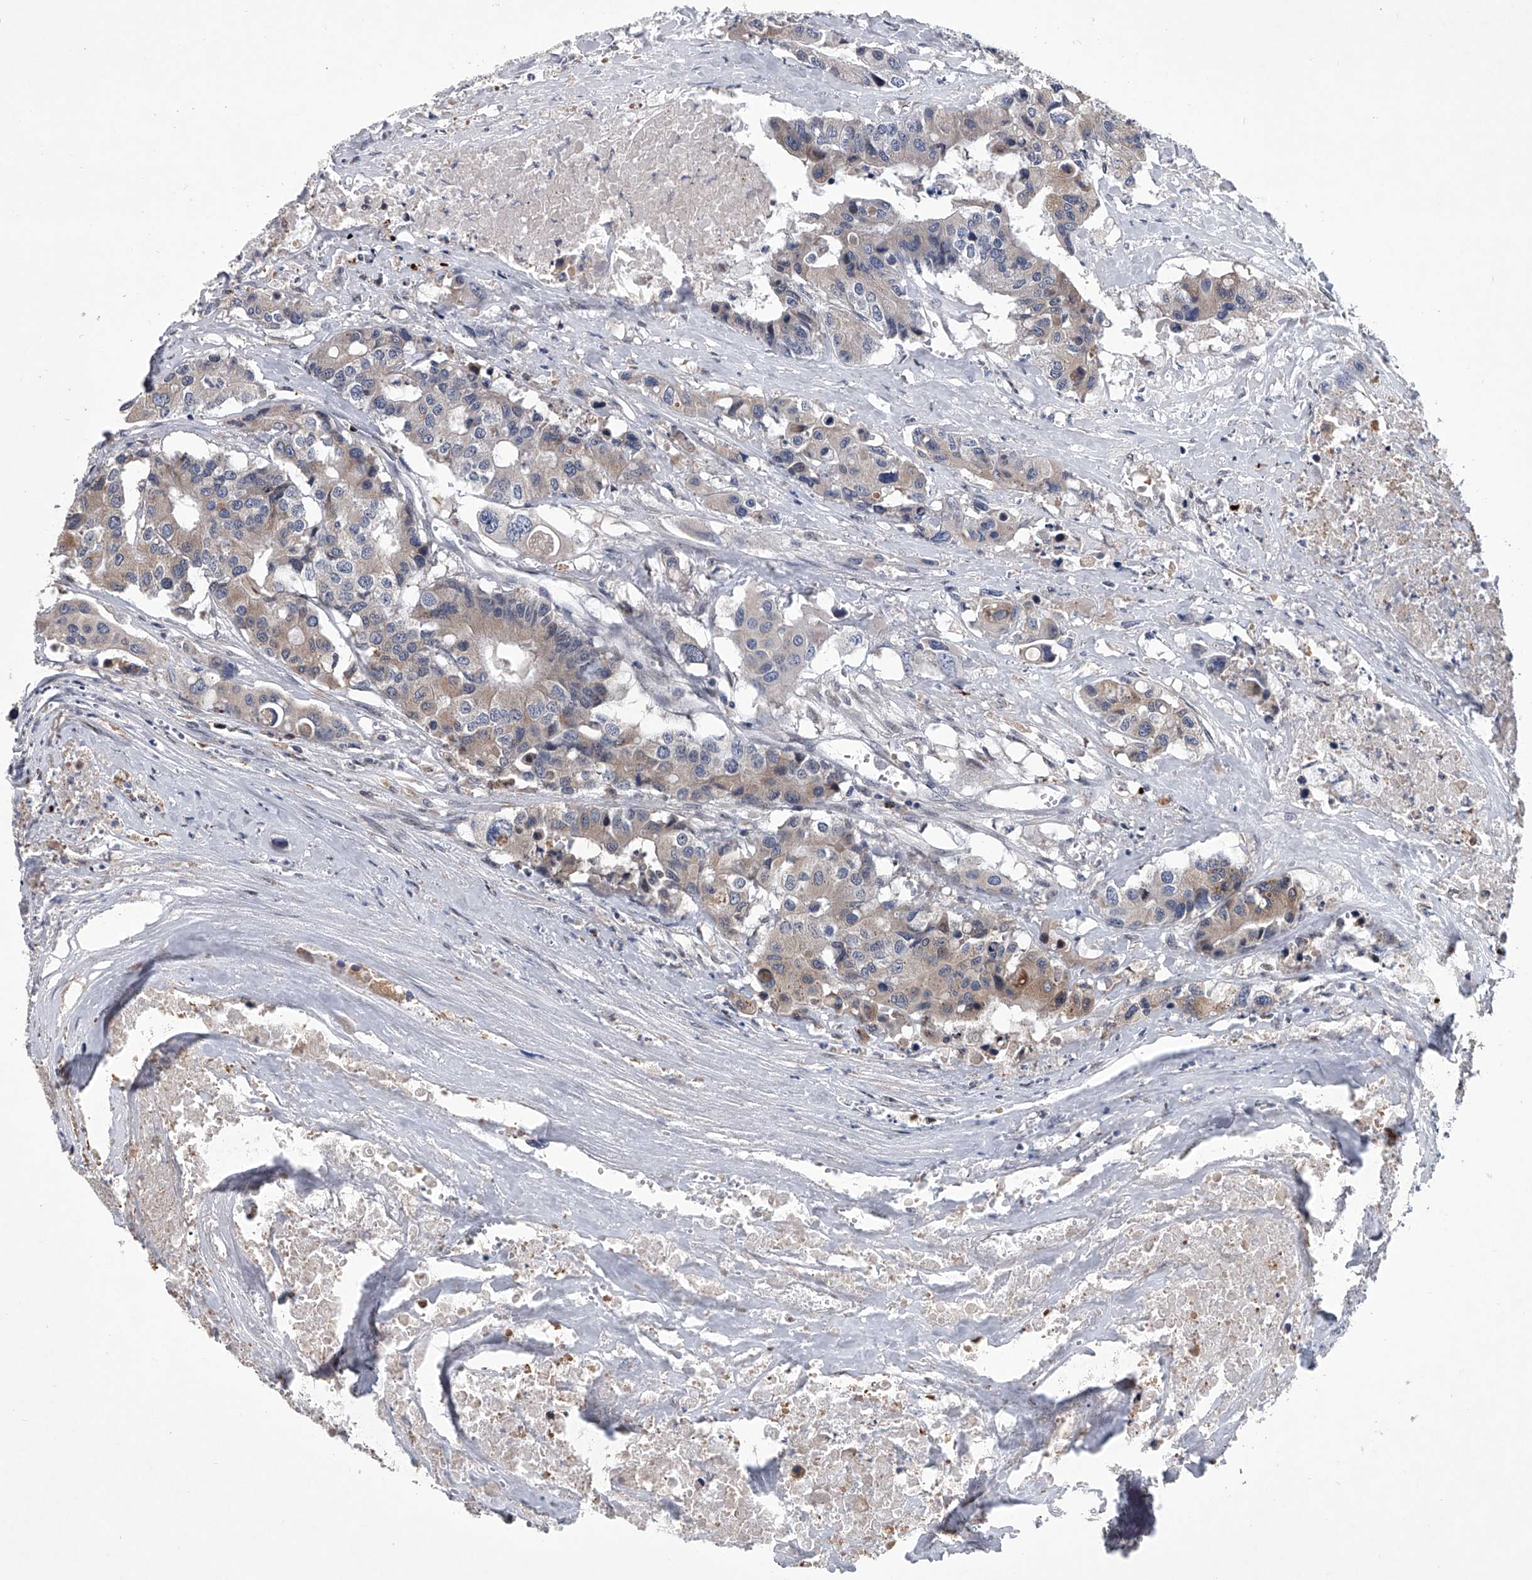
{"staining": {"intensity": "weak", "quantity": "<25%", "location": "cytoplasmic/membranous"}, "tissue": "colorectal cancer", "cell_type": "Tumor cells", "image_type": "cancer", "snomed": [{"axis": "morphology", "description": "Adenocarcinoma, NOS"}, {"axis": "topography", "description": "Colon"}], "caption": "Immunohistochemical staining of human colorectal cancer (adenocarcinoma) demonstrates no significant staining in tumor cells.", "gene": "TRIM8", "patient": {"sex": "male", "age": 77}}